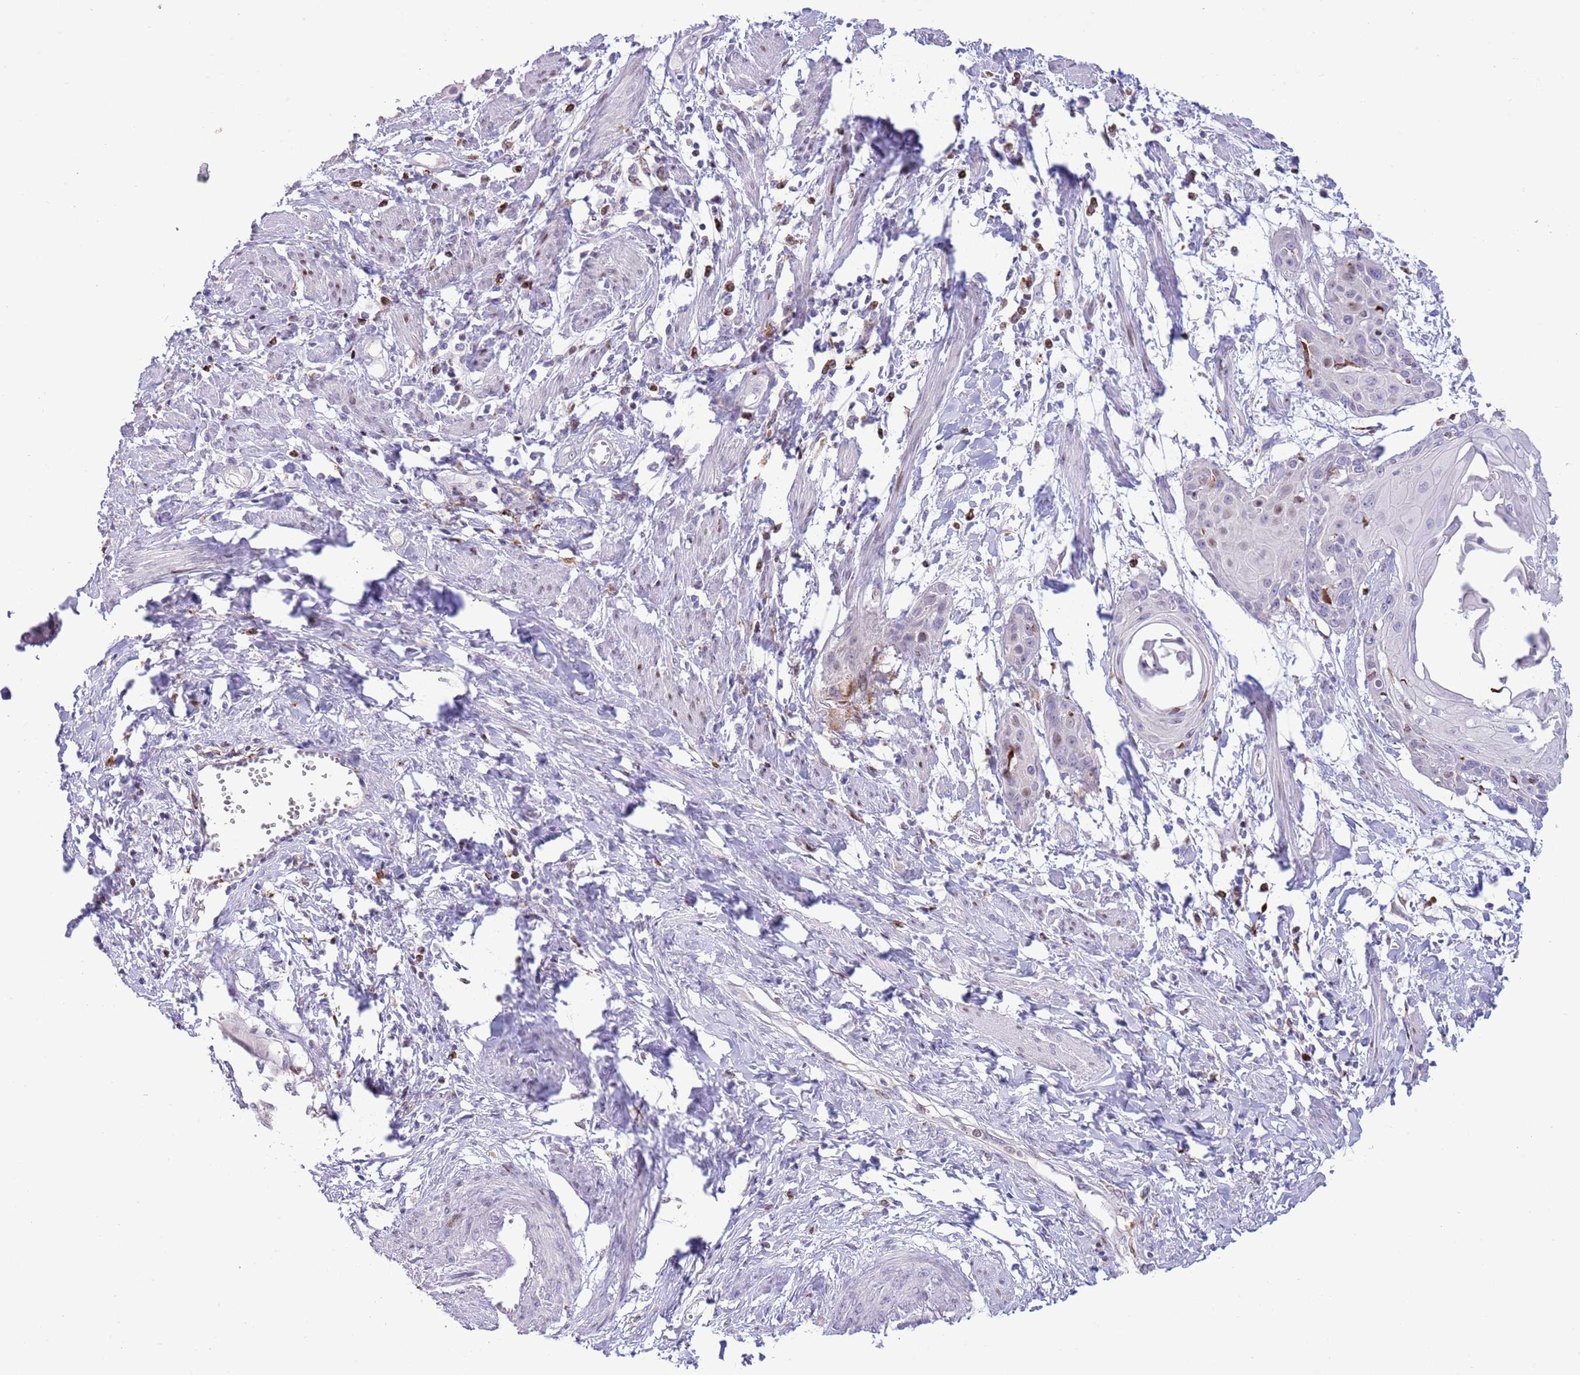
{"staining": {"intensity": "weak", "quantity": "<25%", "location": "nuclear"}, "tissue": "cervical cancer", "cell_type": "Tumor cells", "image_type": "cancer", "snomed": [{"axis": "morphology", "description": "Squamous cell carcinoma, NOS"}, {"axis": "topography", "description": "Cervix"}], "caption": "High power microscopy image of an immunohistochemistry histopathology image of cervical squamous cell carcinoma, revealing no significant positivity in tumor cells.", "gene": "ANO8", "patient": {"sex": "female", "age": 57}}